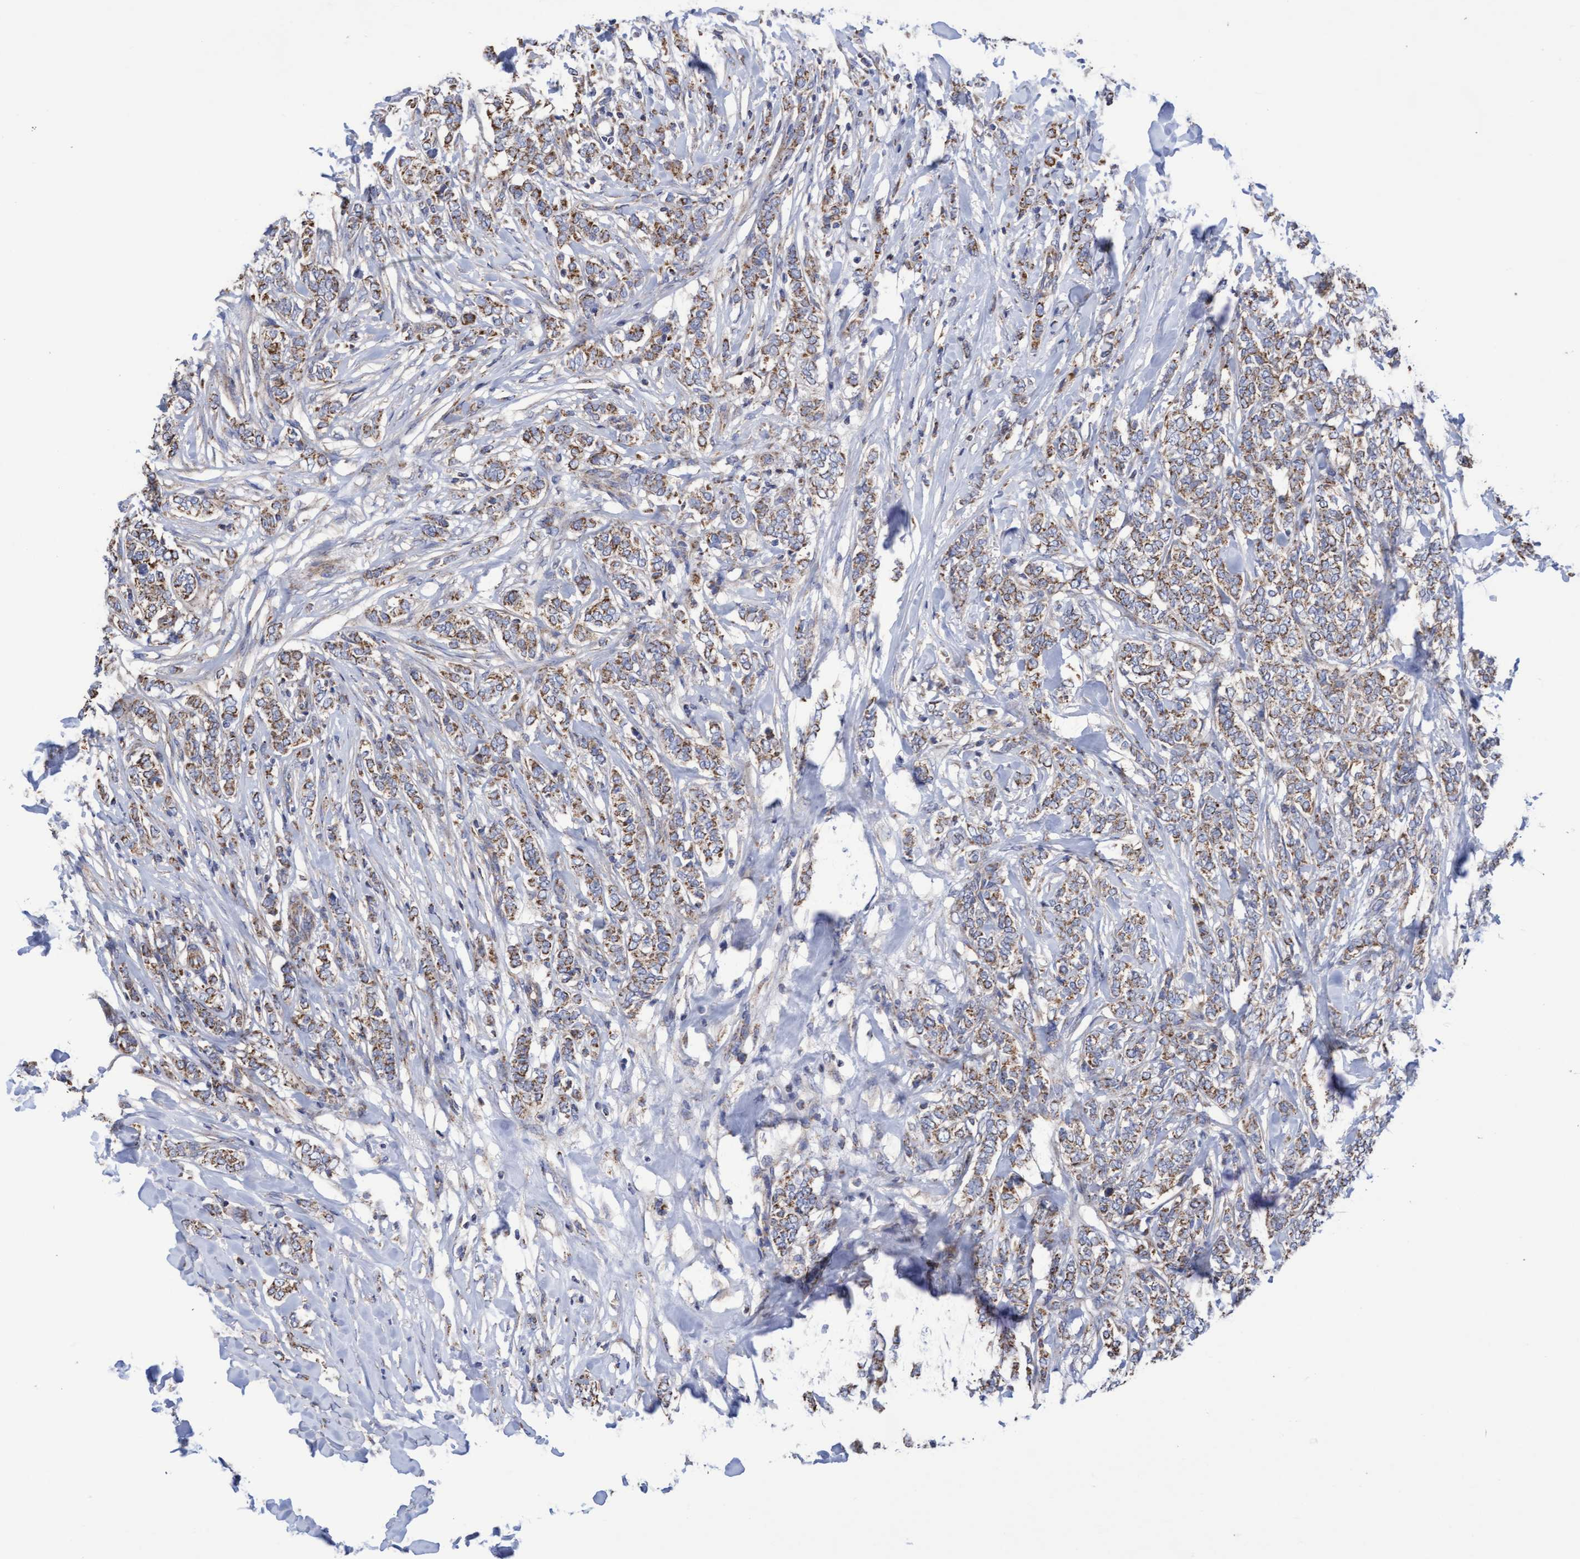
{"staining": {"intensity": "moderate", "quantity": ">75%", "location": "cytoplasmic/membranous"}, "tissue": "breast cancer", "cell_type": "Tumor cells", "image_type": "cancer", "snomed": [{"axis": "morphology", "description": "Lobular carcinoma"}, {"axis": "topography", "description": "Skin"}, {"axis": "topography", "description": "Breast"}], "caption": "Immunohistochemical staining of breast lobular carcinoma displays medium levels of moderate cytoplasmic/membranous positivity in about >75% of tumor cells.", "gene": "COBL", "patient": {"sex": "female", "age": 46}}